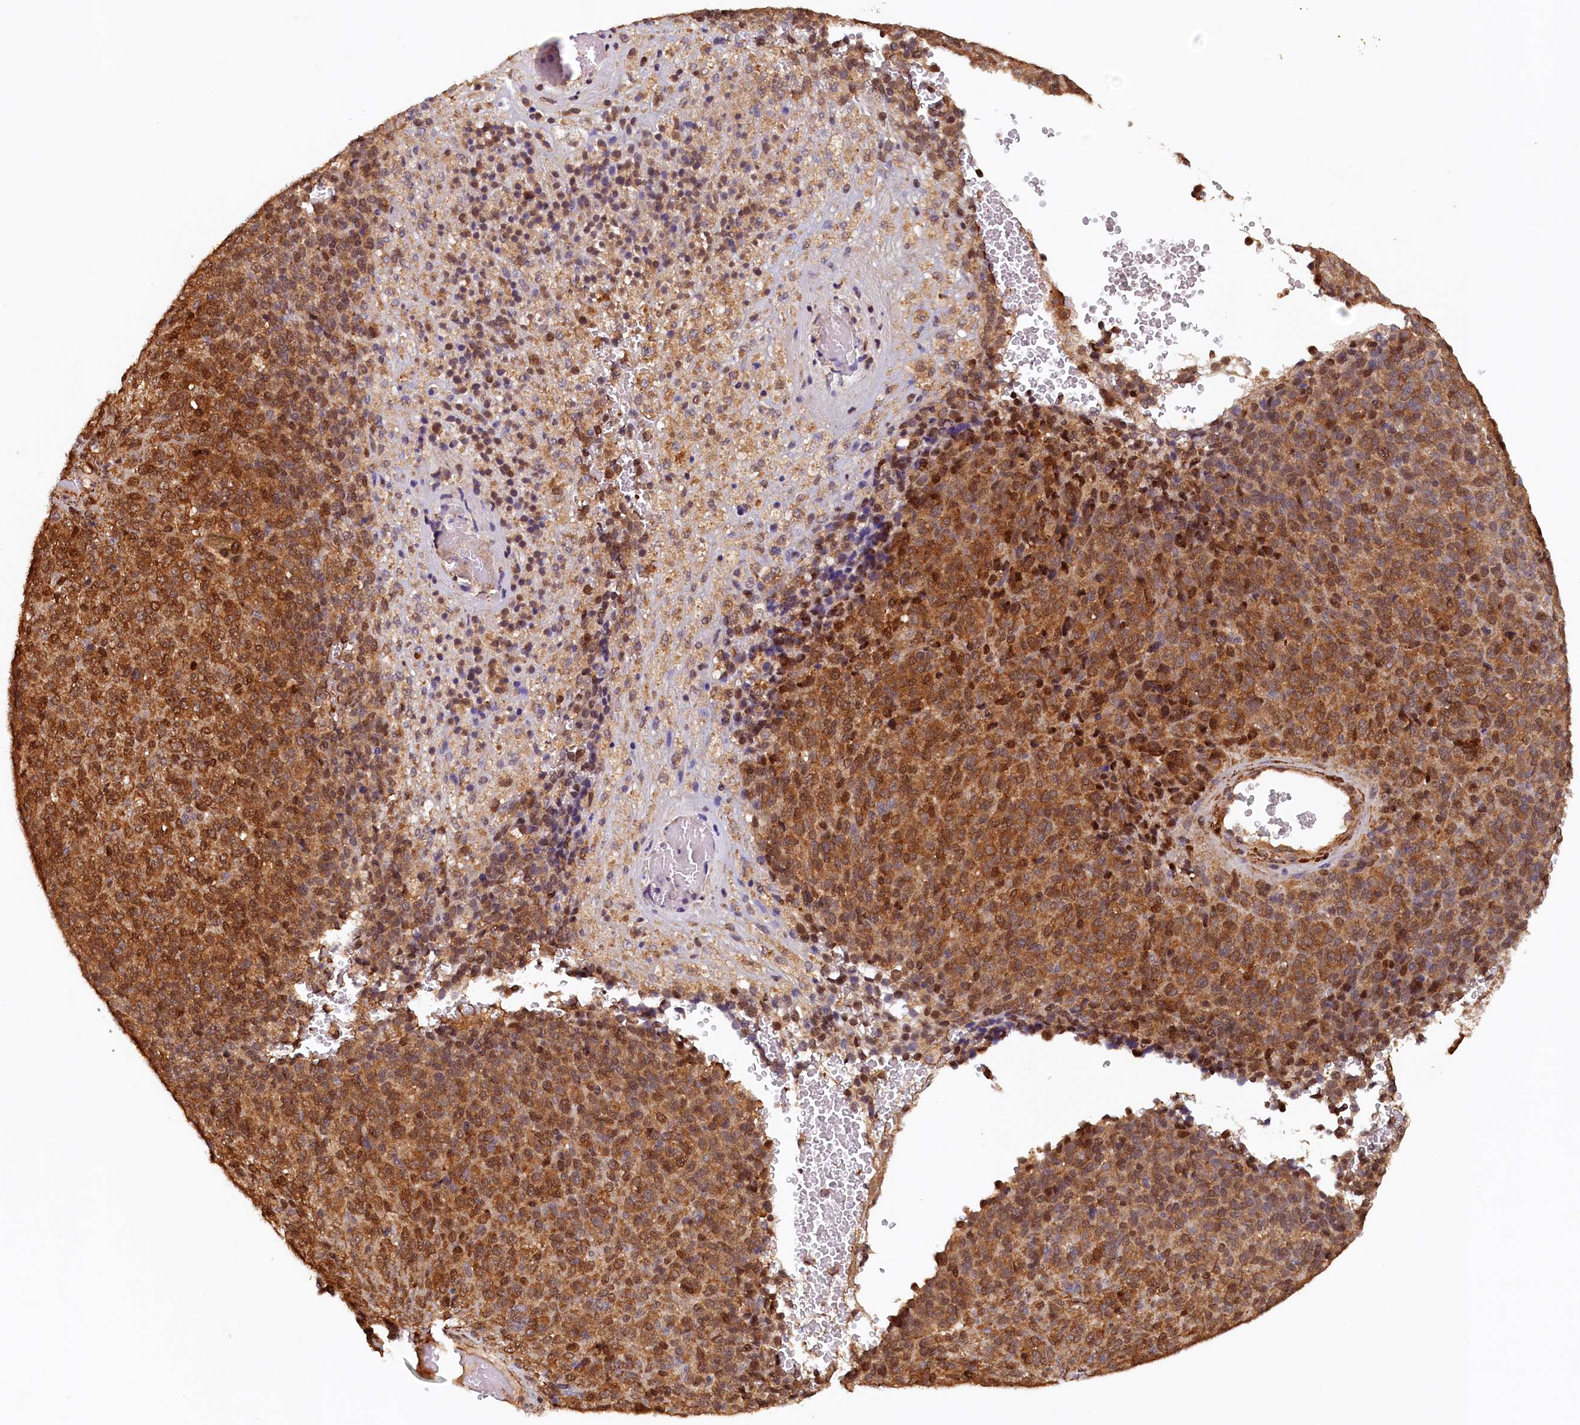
{"staining": {"intensity": "moderate", "quantity": ">75%", "location": "cytoplasmic/membranous,nuclear"}, "tissue": "melanoma", "cell_type": "Tumor cells", "image_type": "cancer", "snomed": [{"axis": "morphology", "description": "Malignant melanoma, Metastatic site"}, {"axis": "topography", "description": "Brain"}], "caption": "Tumor cells reveal medium levels of moderate cytoplasmic/membranous and nuclear expression in approximately >75% of cells in malignant melanoma (metastatic site). (DAB IHC, brown staining for protein, blue staining for nuclei).", "gene": "UBL7", "patient": {"sex": "female", "age": 56}}